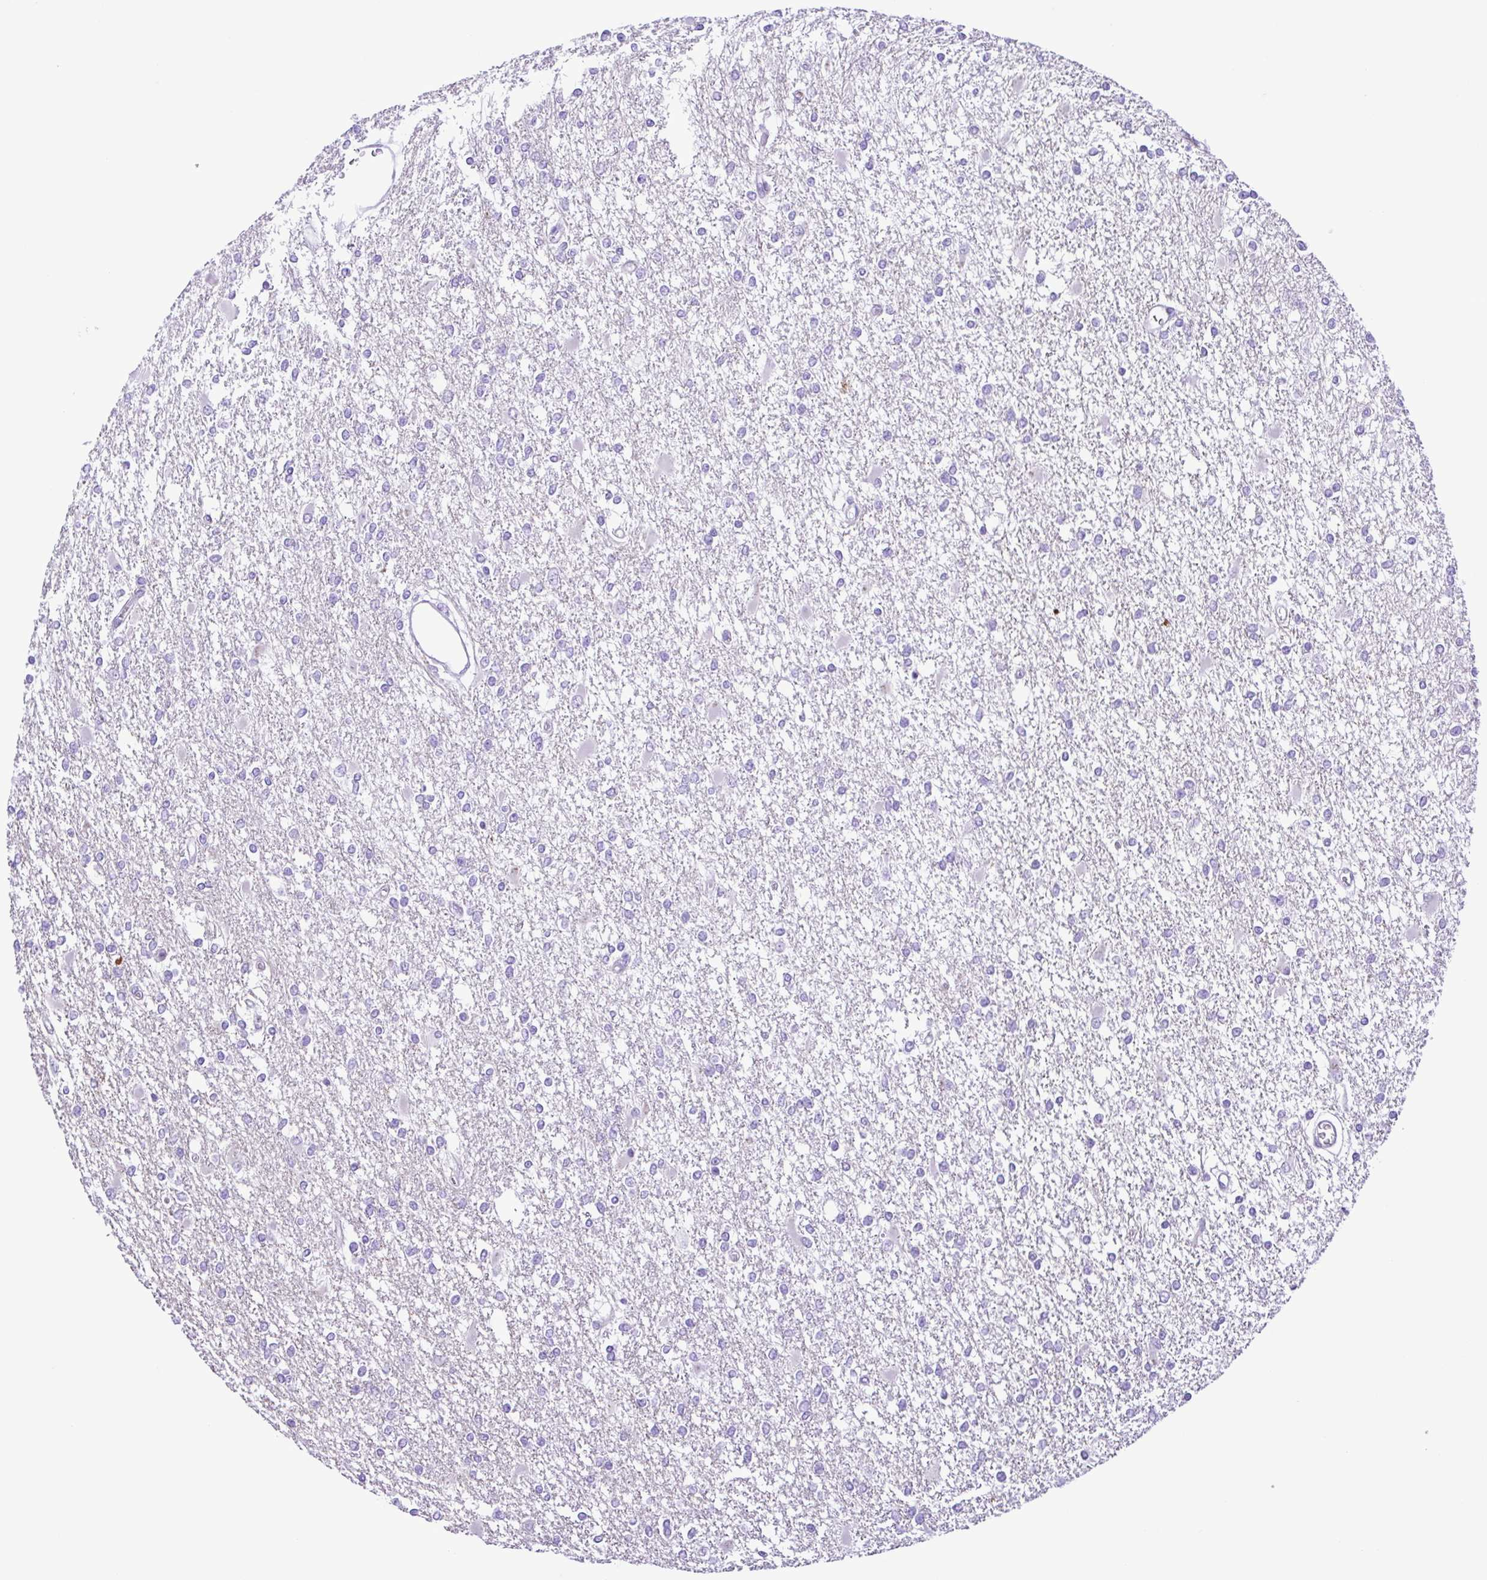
{"staining": {"intensity": "negative", "quantity": "none", "location": "none"}, "tissue": "glioma", "cell_type": "Tumor cells", "image_type": "cancer", "snomed": [{"axis": "morphology", "description": "Glioma, malignant, High grade"}, {"axis": "topography", "description": "Cerebral cortex"}], "caption": "Glioma was stained to show a protein in brown. There is no significant expression in tumor cells.", "gene": "SYT1", "patient": {"sex": "male", "age": 79}}